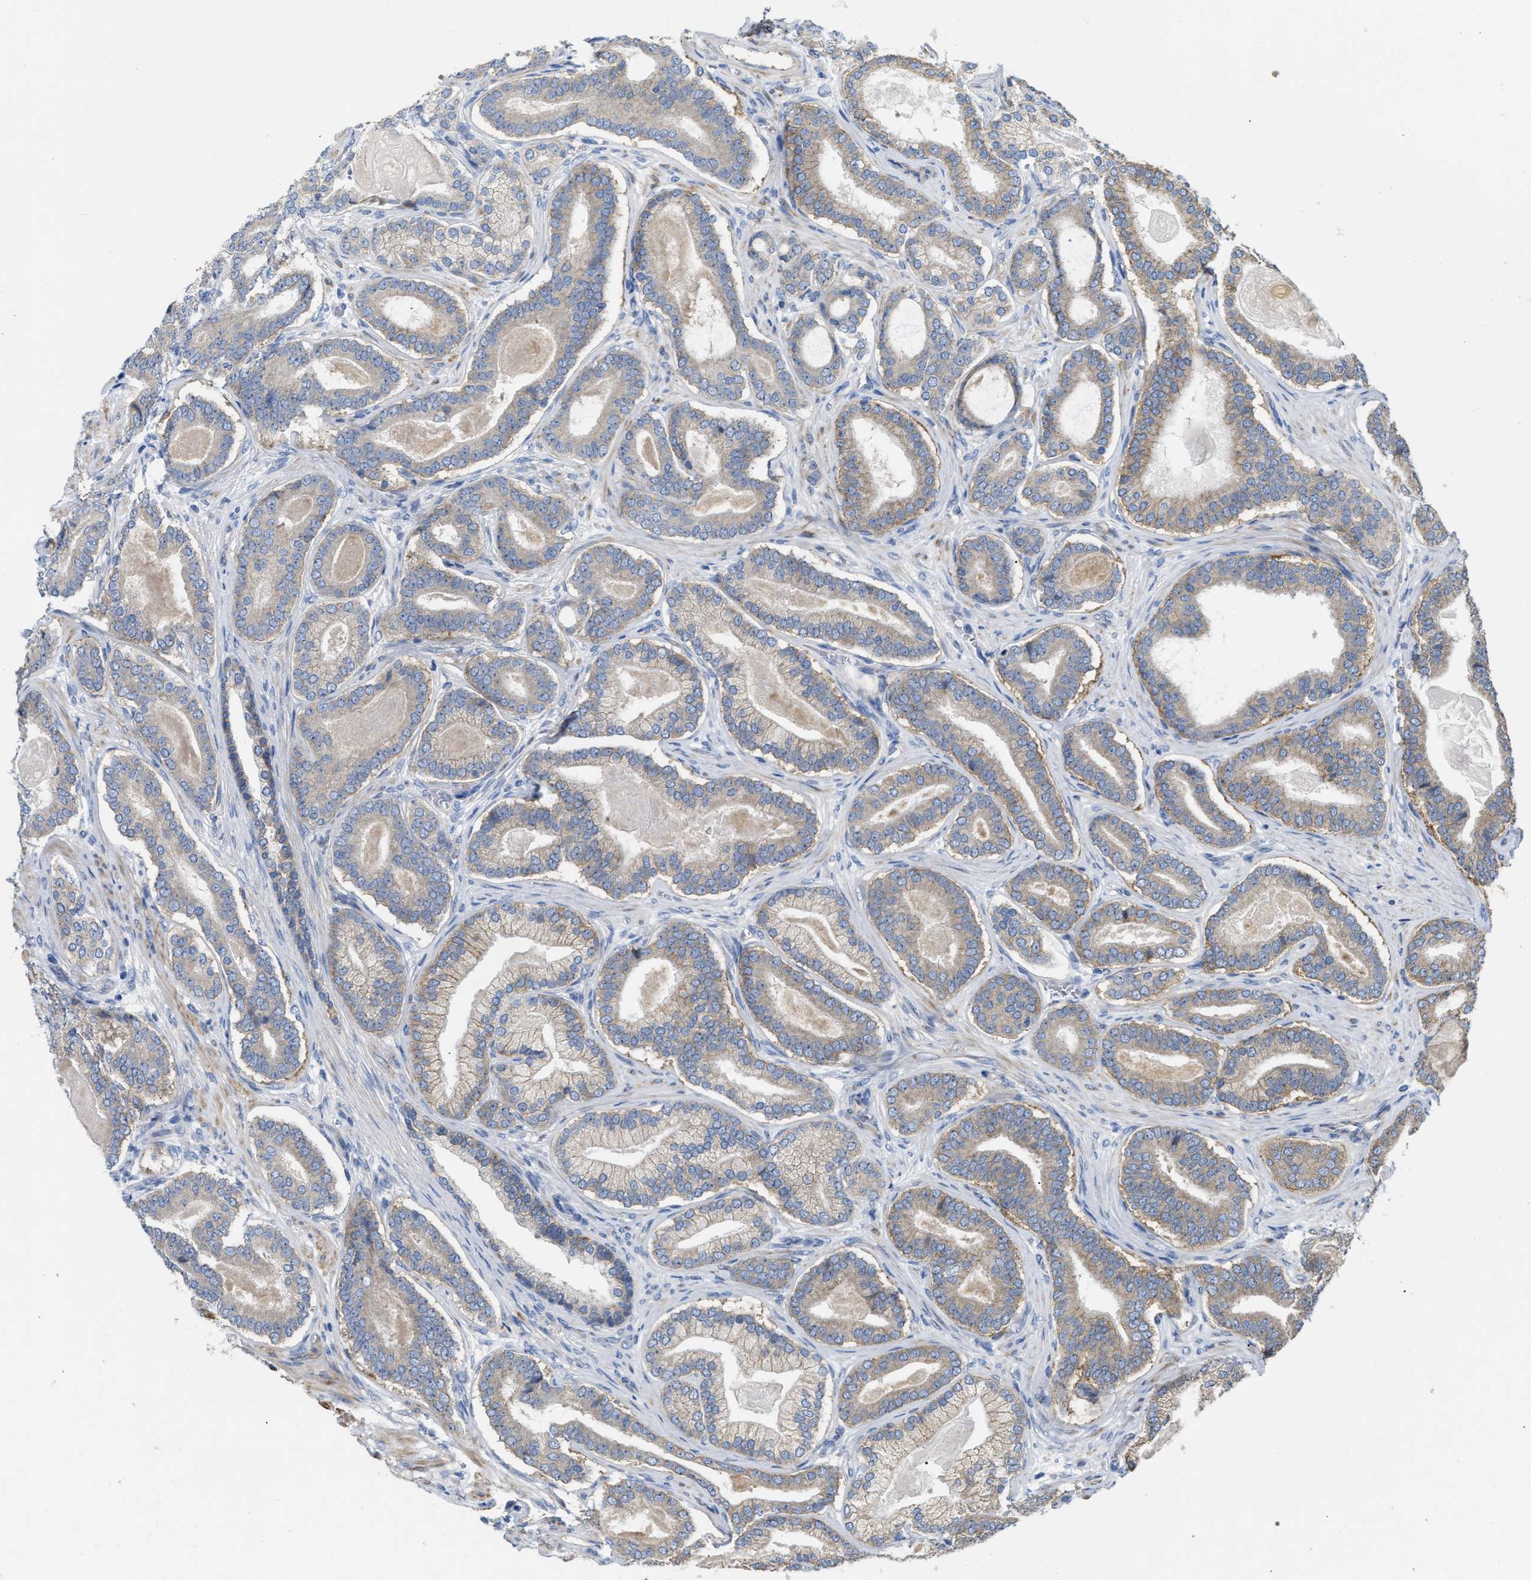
{"staining": {"intensity": "weak", "quantity": "25%-75%", "location": "cytoplasmic/membranous"}, "tissue": "prostate cancer", "cell_type": "Tumor cells", "image_type": "cancer", "snomed": [{"axis": "morphology", "description": "Adenocarcinoma, High grade"}, {"axis": "topography", "description": "Prostate"}], "caption": "High-power microscopy captured an immunohistochemistry photomicrograph of prostate cancer (adenocarcinoma (high-grade)), revealing weak cytoplasmic/membranous staining in approximately 25%-75% of tumor cells.", "gene": "DHX58", "patient": {"sex": "male", "age": 60}}